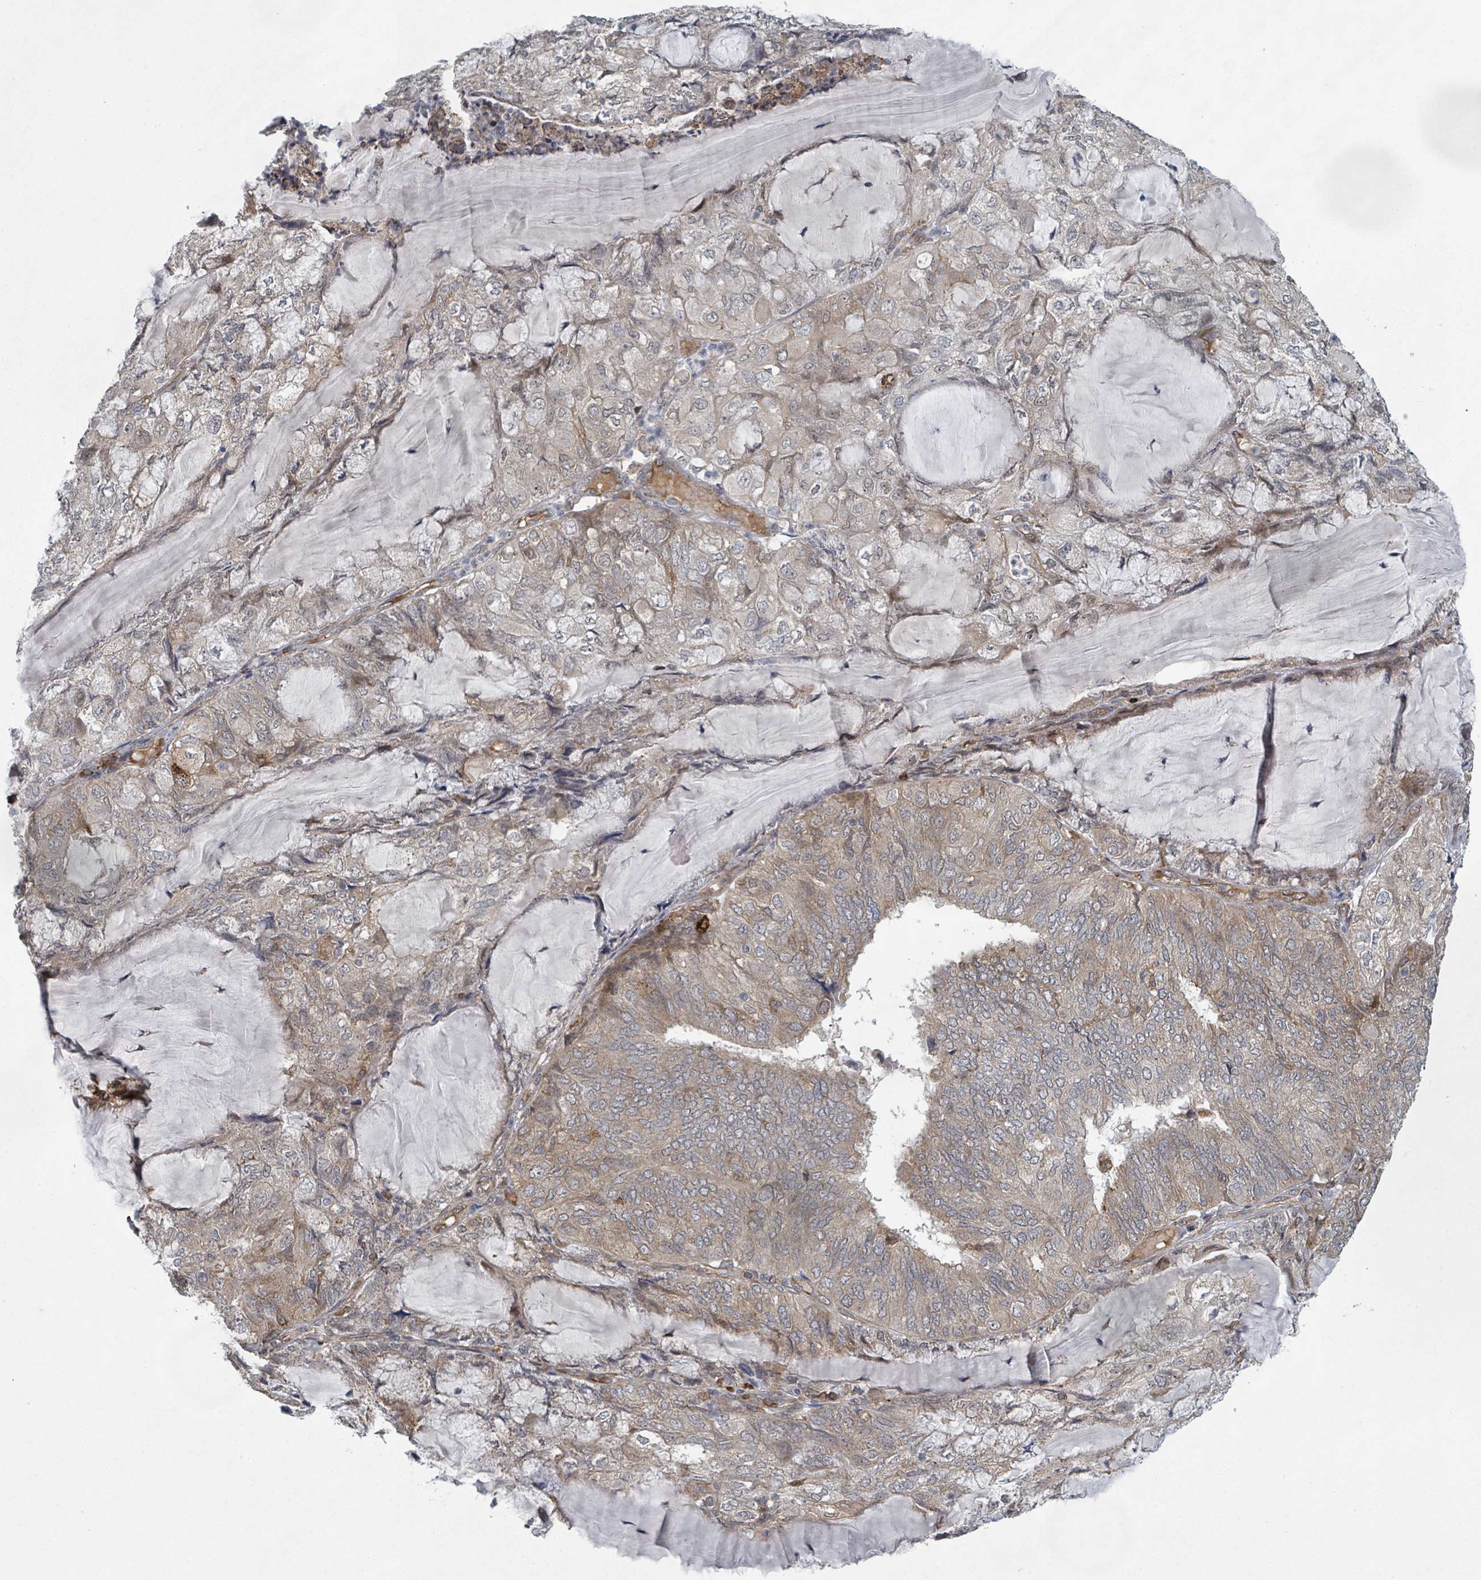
{"staining": {"intensity": "weak", "quantity": "25%-75%", "location": "cytoplasmic/membranous"}, "tissue": "endometrial cancer", "cell_type": "Tumor cells", "image_type": "cancer", "snomed": [{"axis": "morphology", "description": "Adenocarcinoma, NOS"}, {"axis": "topography", "description": "Endometrium"}], "caption": "Endometrial cancer stained with a protein marker demonstrates weak staining in tumor cells.", "gene": "SHROOM2", "patient": {"sex": "female", "age": 81}}